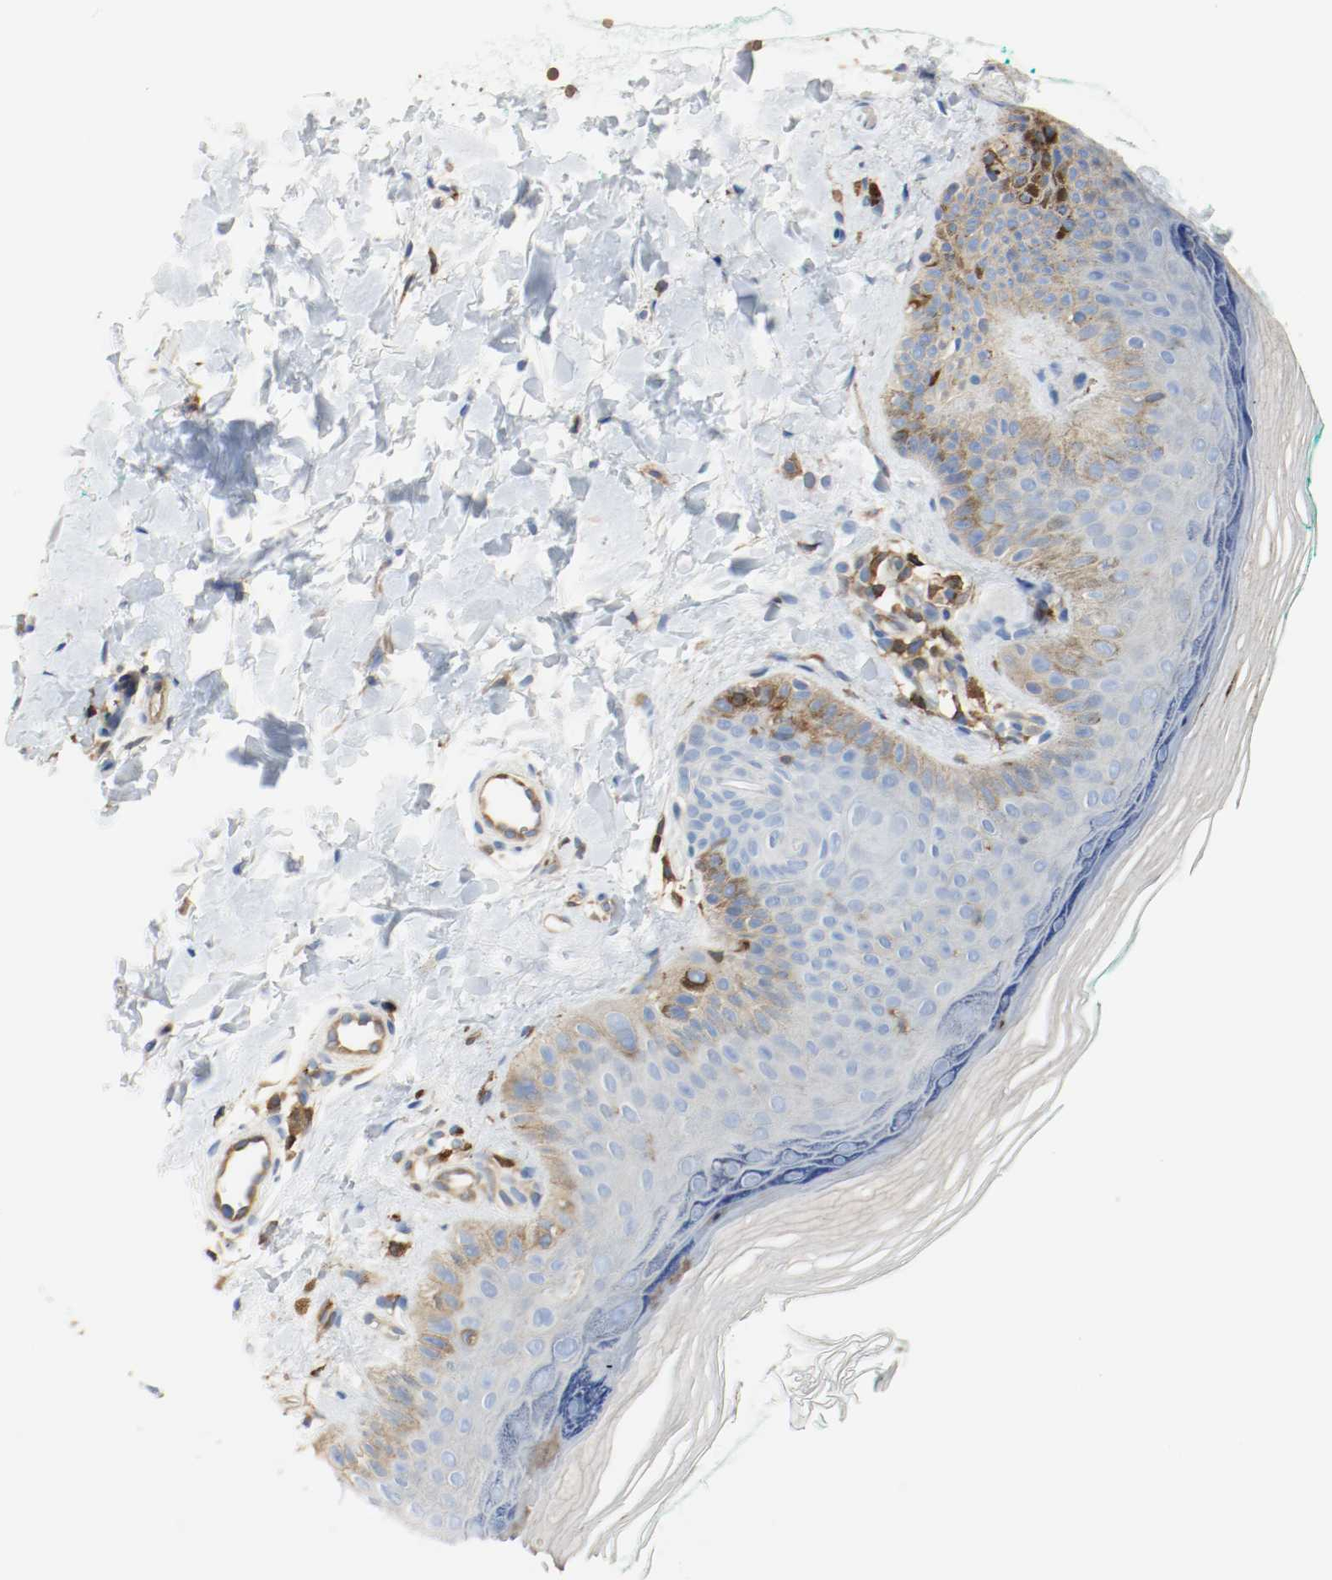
{"staining": {"intensity": "moderate", "quantity": ">75%", "location": "cytoplasmic/membranous"}, "tissue": "skin", "cell_type": "Fibroblasts", "image_type": "normal", "snomed": [{"axis": "morphology", "description": "Normal tissue, NOS"}, {"axis": "topography", "description": "Skin"}], "caption": "Immunohistochemical staining of unremarkable skin reveals medium levels of moderate cytoplasmic/membranous positivity in about >75% of fibroblasts.", "gene": "ARPC1B", "patient": {"sex": "male", "age": 26}}